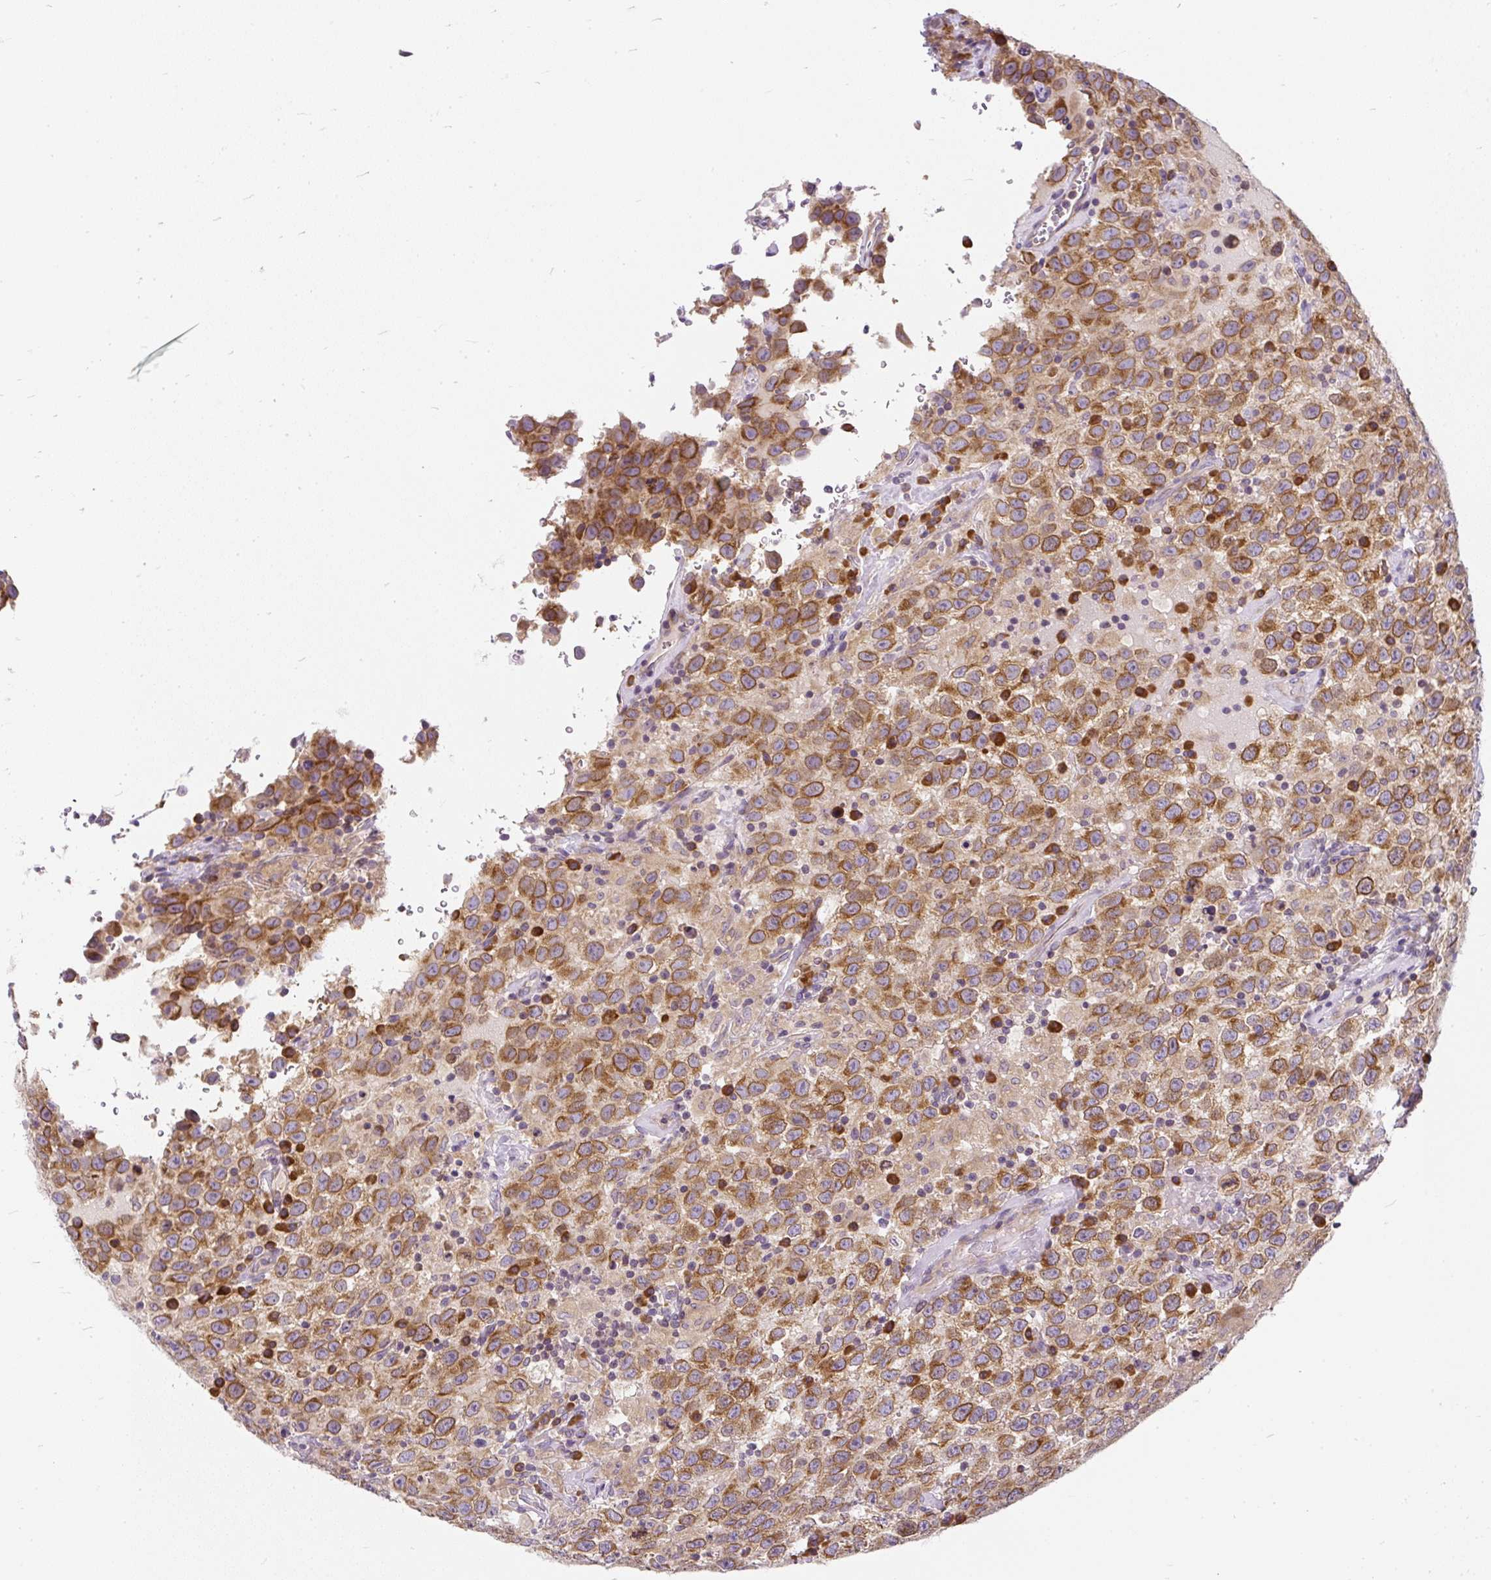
{"staining": {"intensity": "moderate", "quantity": ">75%", "location": "cytoplasmic/membranous"}, "tissue": "testis cancer", "cell_type": "Tumor cells", "image_type": "cancer", "snomed": [{"axis": "morphology", "description": "Seminoma, NOS"}, {"axis": "topography", "description": "Testis"}], "caption": "DAB (3,3'-diaminobenzidine) immunohistochemical staining of testis cancer (seminoma) displays moderate cytoplasmic/membranous protein staining in approximately >75% of tumor cells.", "gene": "CYP20A1", "patient": {"sex": "male", "age": 41}}